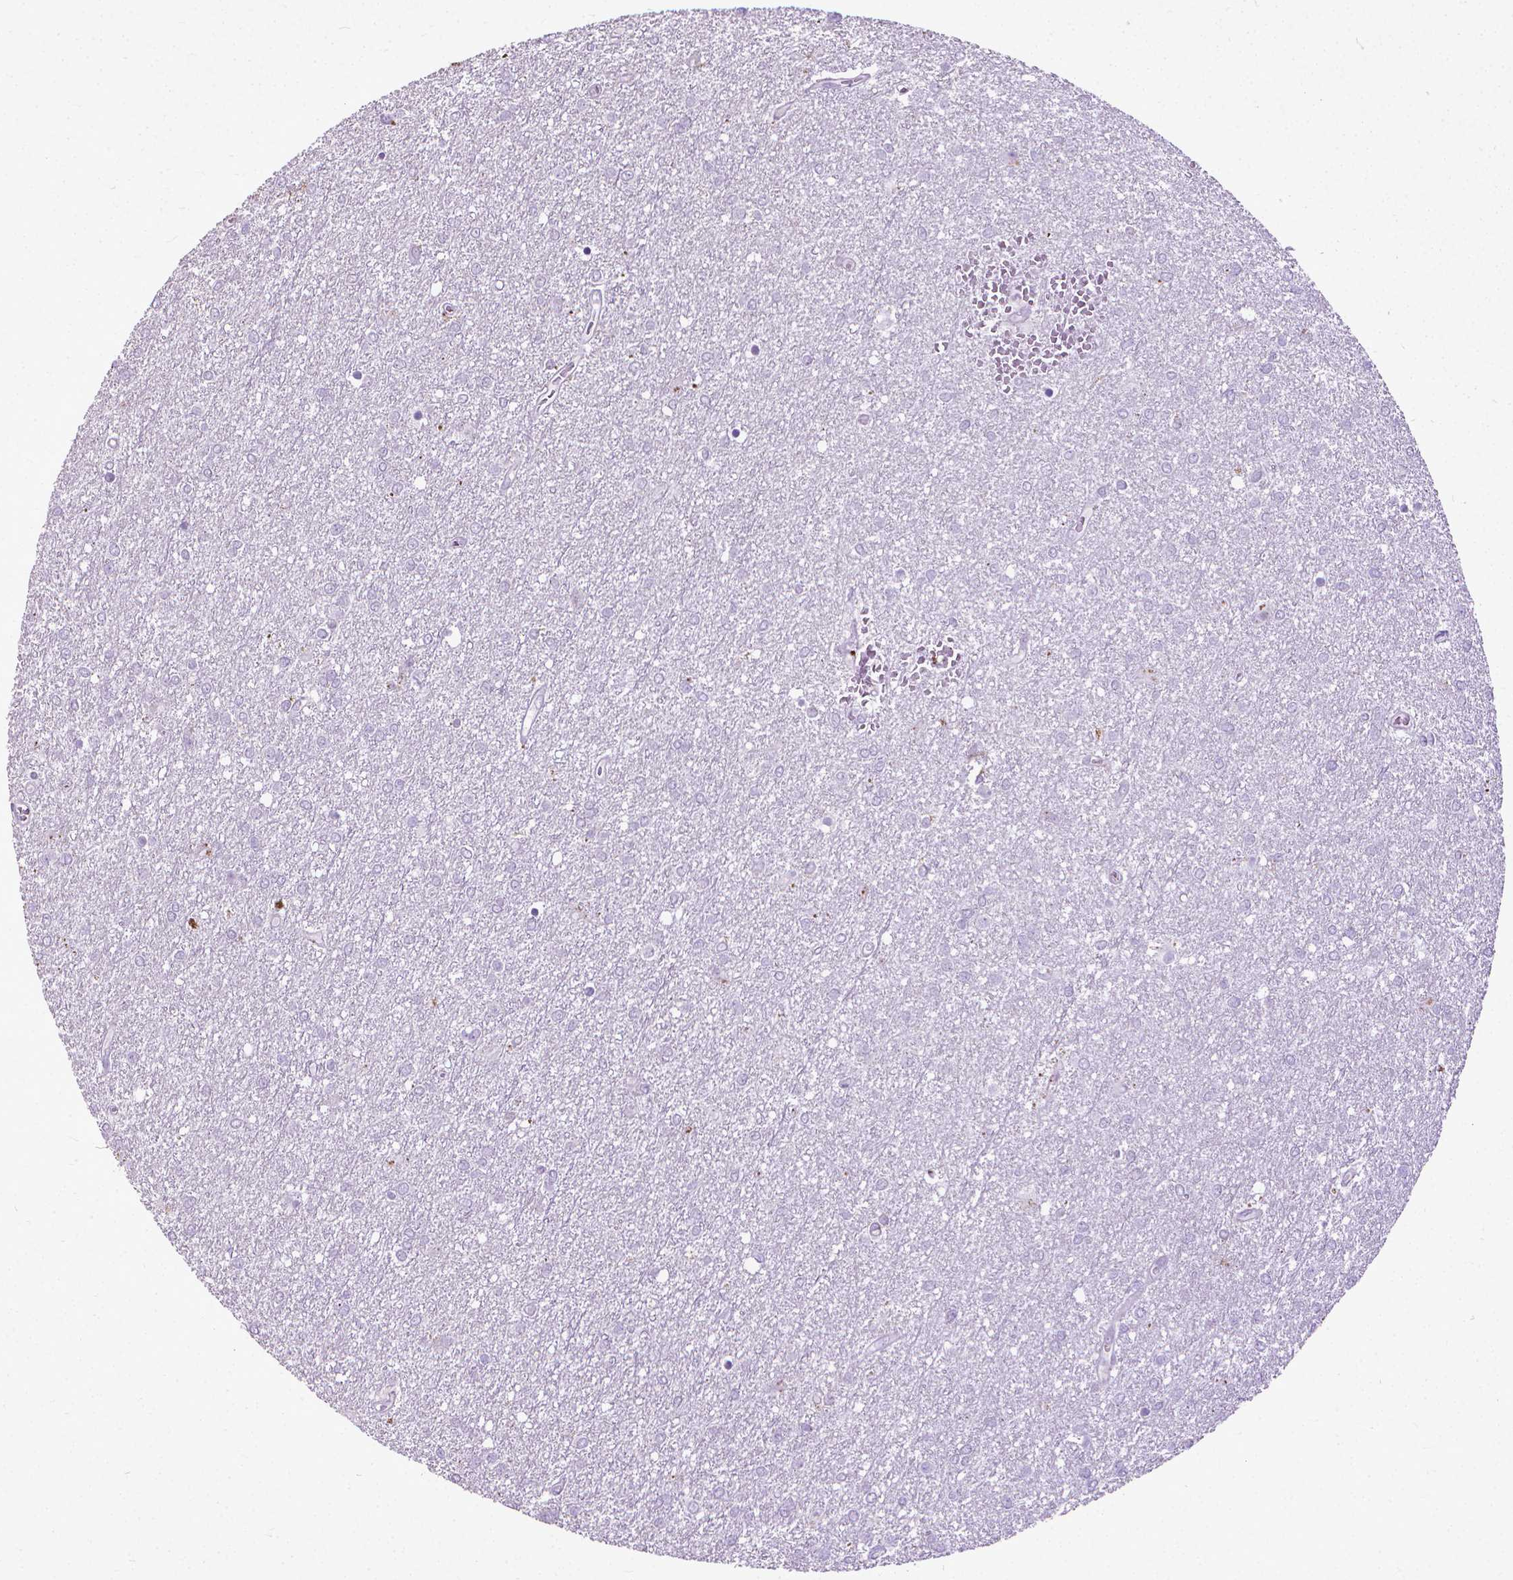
{"staining": {"intensity": "negative", "quantity": "none", "location": "none"}, "tissue": "glioma", "cell_type": "Tumor cells", "image_type": "cancer", "snomed": [{"axis": "morphology", "description": "Glioma, malignant, High grade"}, {"axis": "topography", "description": "Brain"}], "caption": "IHC of malignant high-grade glioma displays no expression in tumor cells. (Immunohistochemistry (ihc), brightfield microscopy, high magnification).", "gene": "KRT5", "patient": {"sex": "female", "age": 61}}